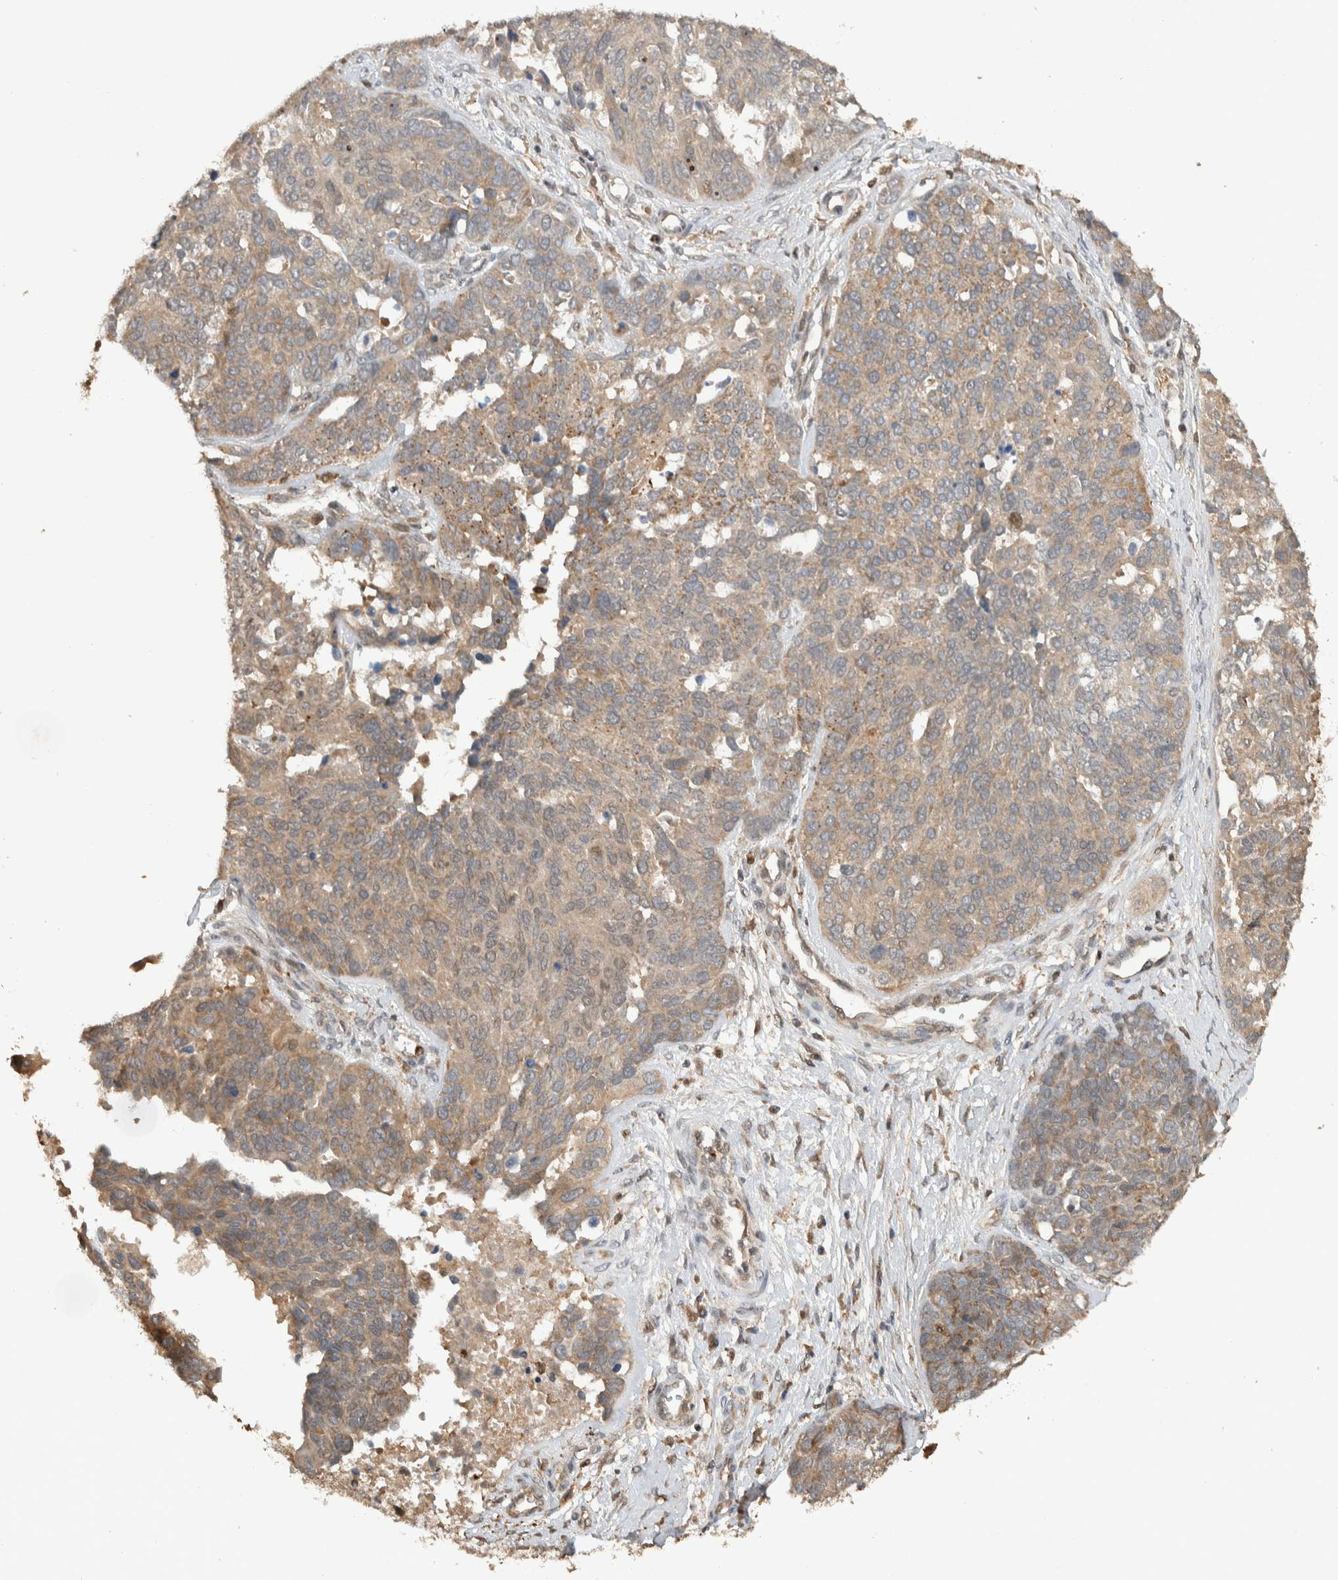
{"staining": {"intensity": "weak", "quantity": ">75%", "location": "cytoplasmic/membranous"}, "tissue": "ovarian cancer", "cell_type": "Tumor cells", "image_type": "cancer", "snomed": [{"axis": "morphology", "description": "Cystadenocarcinoma, serous, NOS"}, {"axis": "topography", "description": "Ovary"}], "caption": "DAB immunohistochemical staining of ovarian serous cystadenocarcinoma exhibits weak cytoplasmic/membranous protein positivity in about >75% of tumor cells. (DAB (3,3'-diaminobenzidine) IHC, brown staining for protein, blue staining for nuclei).", "gene": "VPS53", "patient": {"sex": "female", "age": 44}}